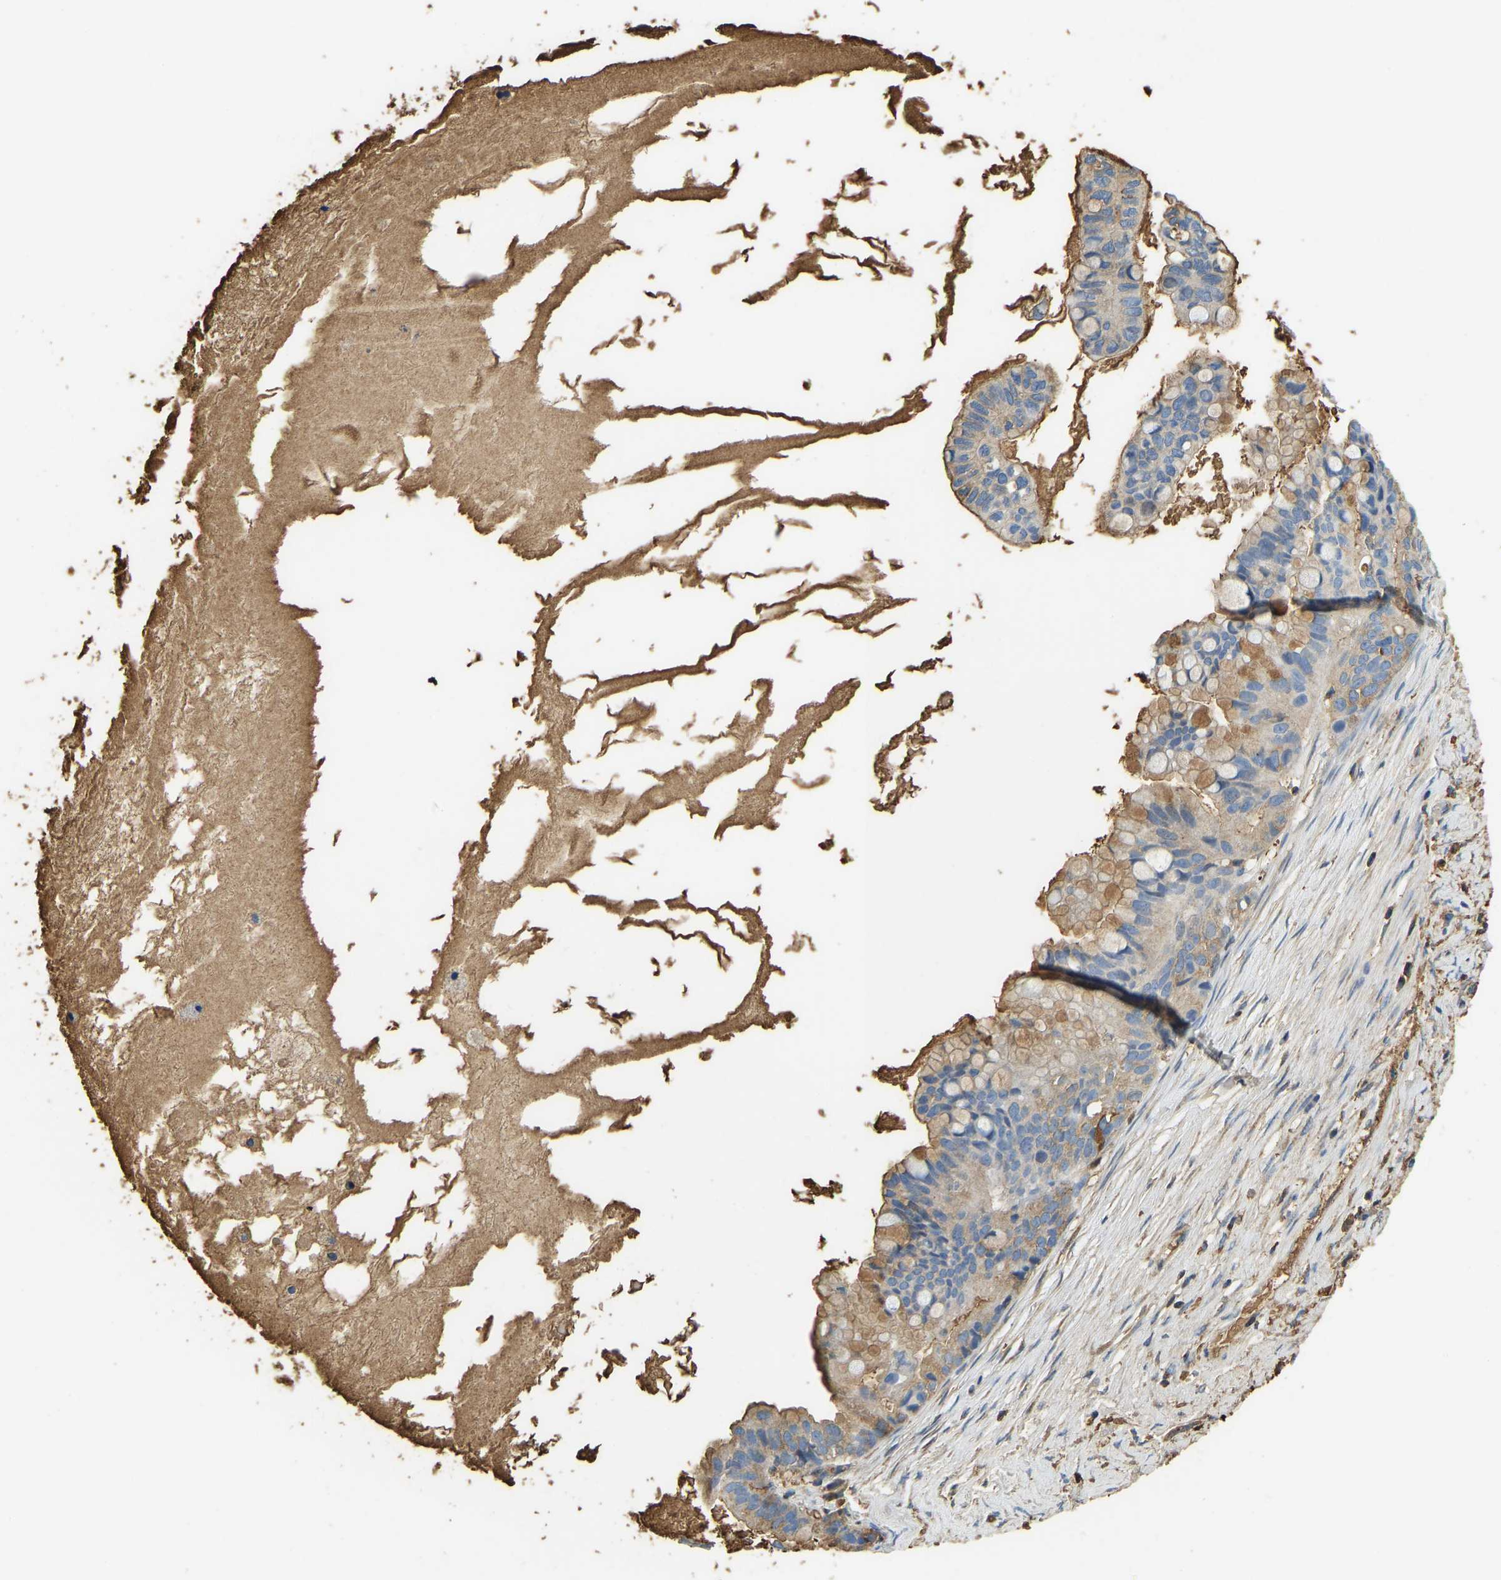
{"staining": {"intensity": "weak", "quantity": ">75%", "location": "cytoplasmic/membranous"}, "tissue": "ovarian cancer", "cell_type": "Tumor cells", "image_type": "cancer", "snomed": [{"axis": "morphology", "description": "Cystadenocarcinoma, mucinous, NOS"}, {"axis": "topography", "description": "Ovary"}], "caption": "Weak cytoplasmic/membranous staining for a protein is seen in about >75% of tumor cells of ovarian mucinous cystadenocarcinoma using immunohistochemistry (IHC).", "gene": "THBS4", "patient": {"sex": "female", "age": 80}}